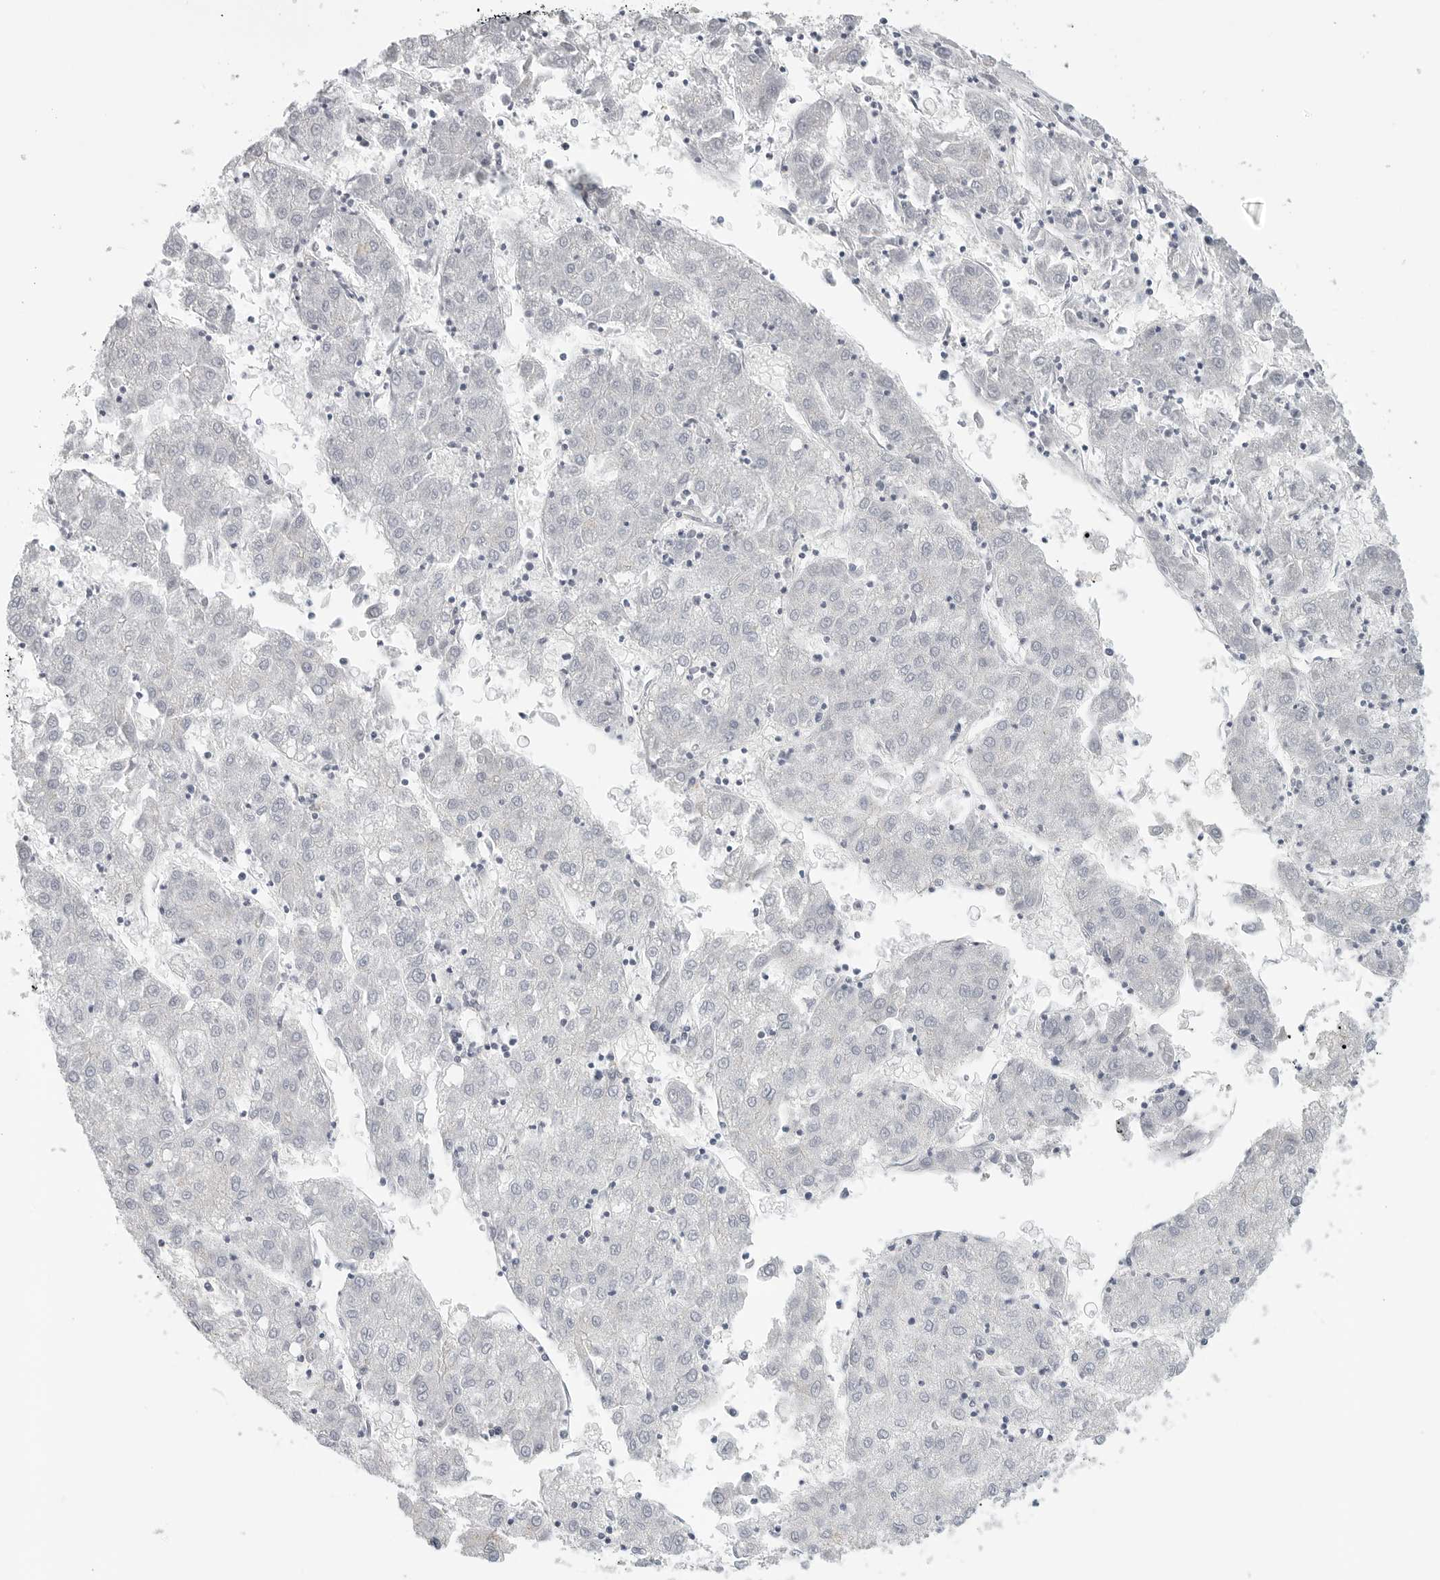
{"staining": {"intensity": "negative", "quantity": "none", "location": "none"}, "tissue": "liver cancer", "cell_type": "Tumor cells", "image_type": "cancer", "snomed": [{"axis": "morphology", "description": "Carcinoma, Hepatocellular, NOS"}, {"axis": "topography", "description": "Liver"}], "caption": "Tumor cells show no significant protein staining in liver cancer.", "gene": "TNR", "patient": {"sex": "male", "age": 72}}